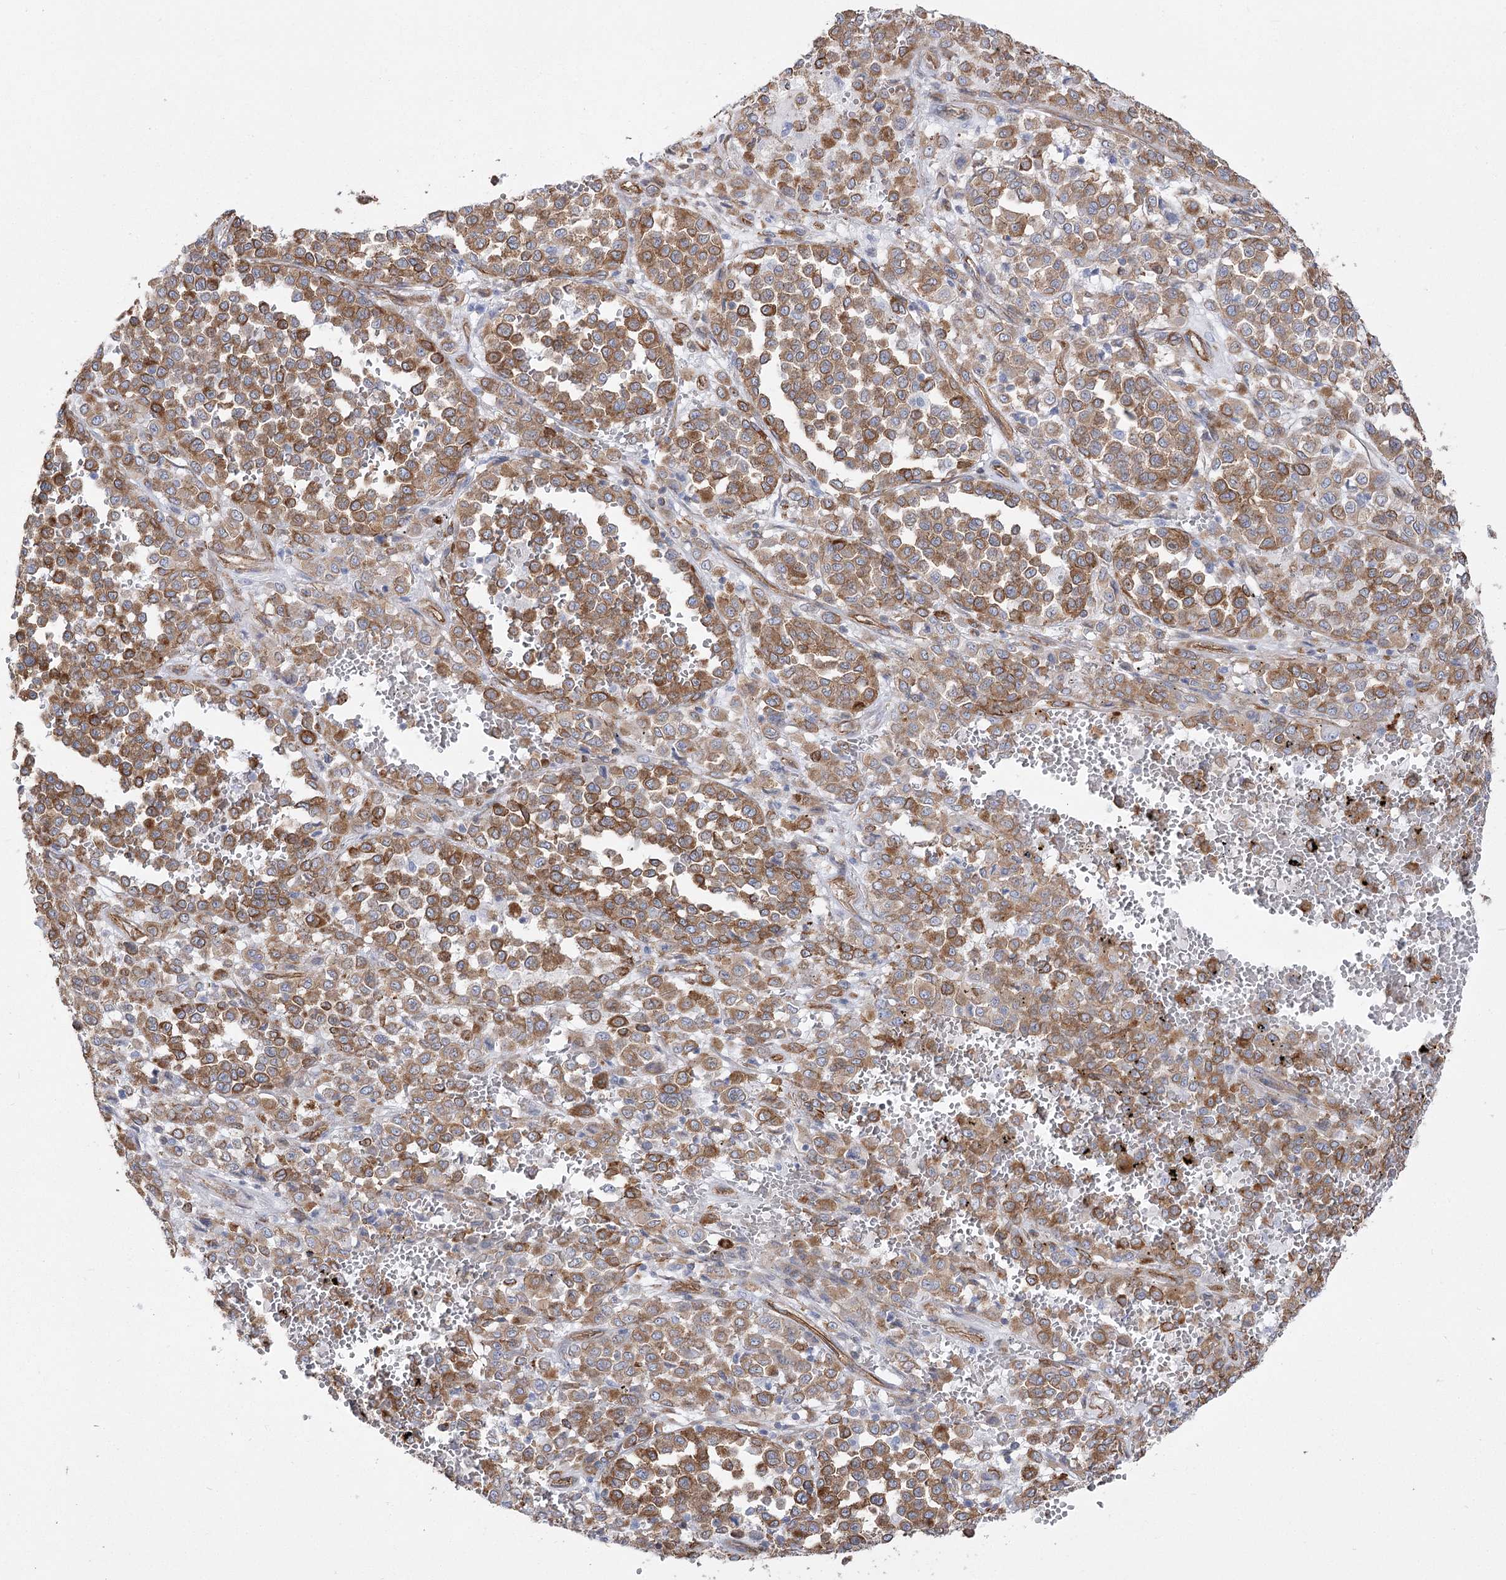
{"staining": {"intensity": "moderate", "quantity": ">75%", "location": "cytoplasmic/membranous"}, "tissue": "melanoma", "cell_type": "Tumor cells", "image_type": "cancer", "snomed": [{"axis": "morphology", "description": "Malignant melanoma, Metastatic site"}, {"axis": "topography", "description": "Pancreas"}], "caption": "Melanoma stained for a protein displays moderate cytoplasmic/membranous positivity in tumor cells.", "gene": "PLEKHA5", "patient": {"sex": "female", "age": 30}}